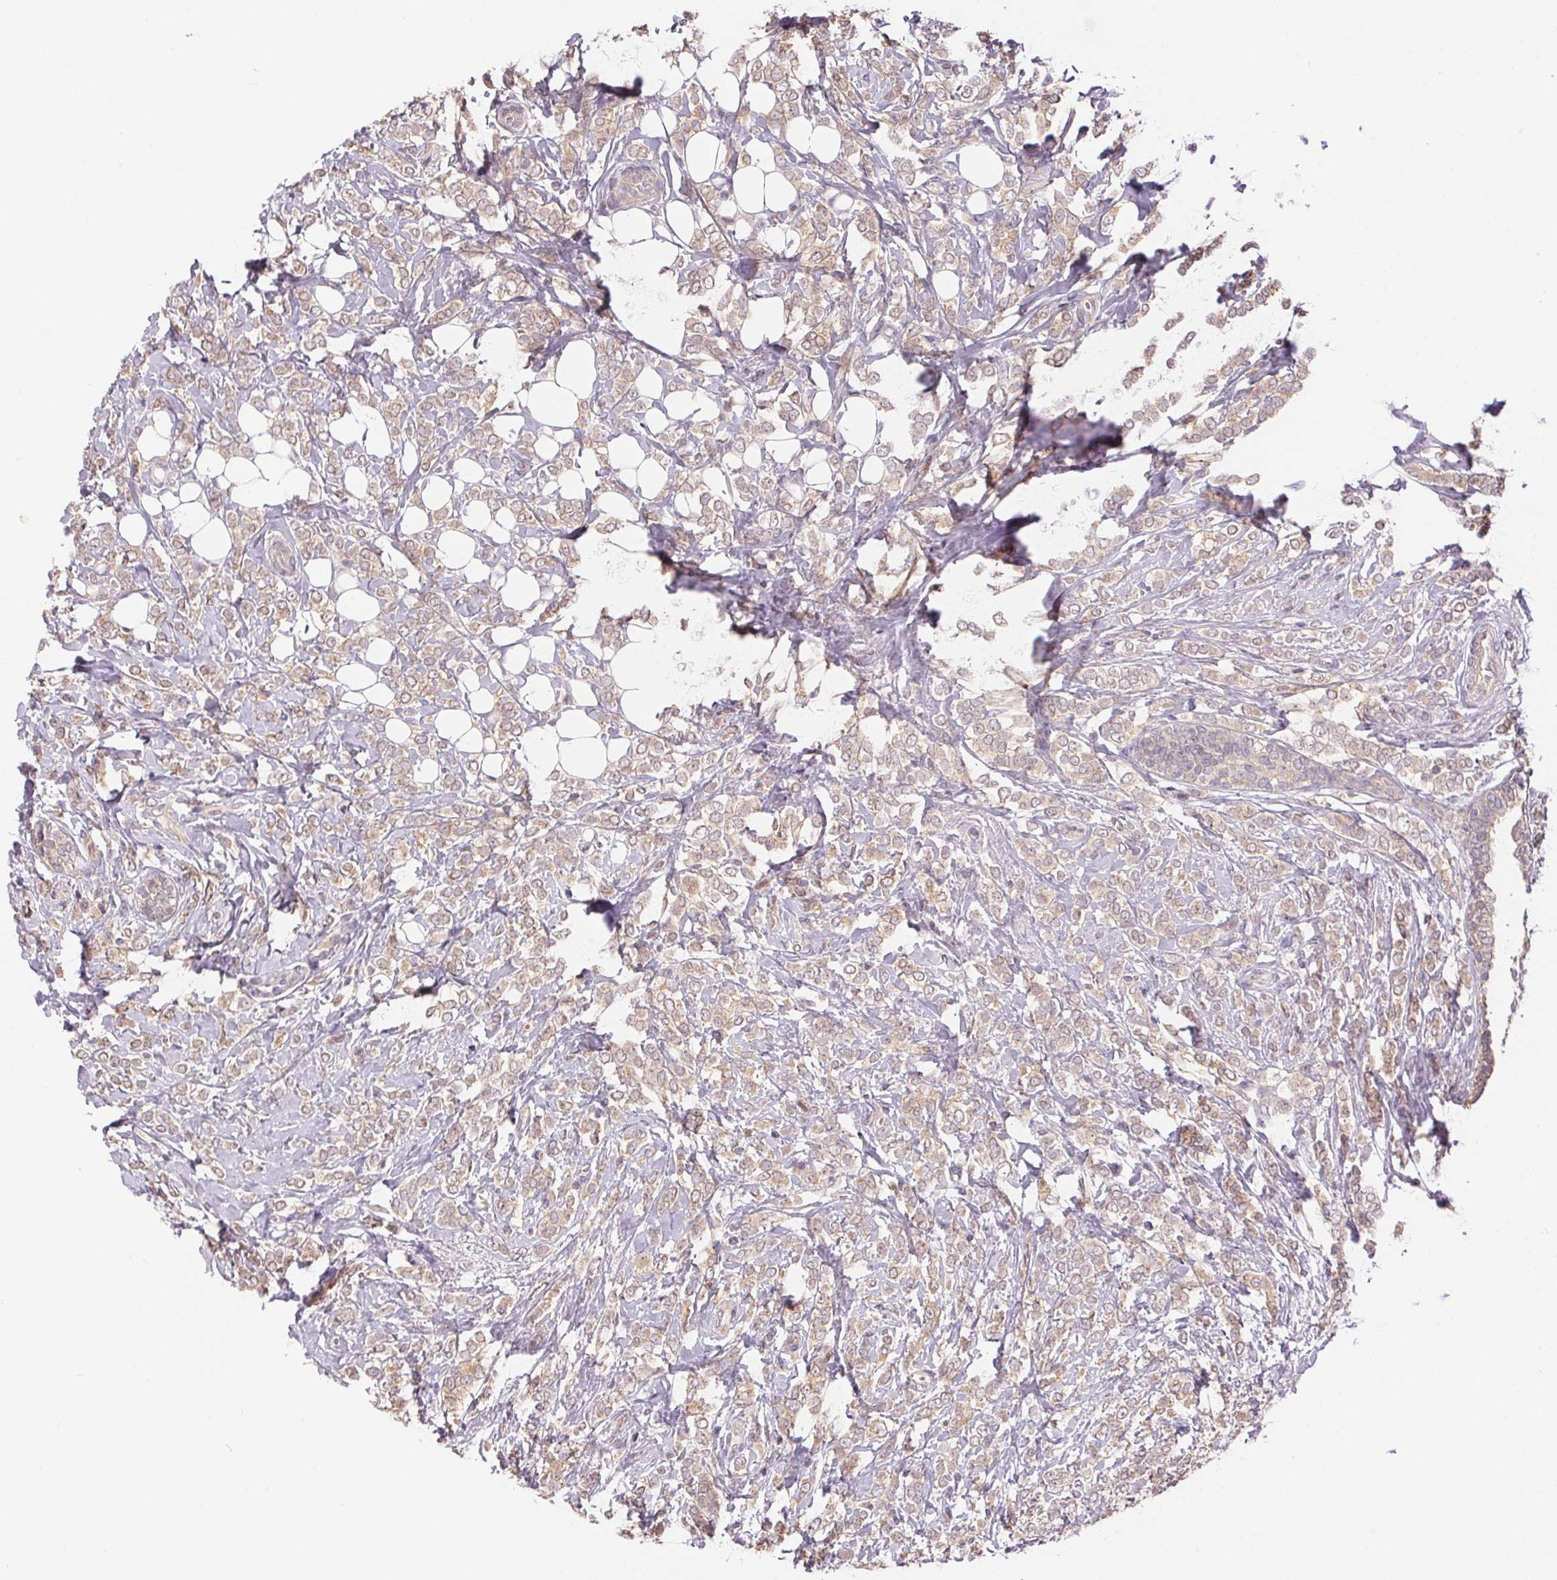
{"staining": {"intensity": "weak", "quantity": "25%-75%", "location": "cytoplasmic/membranous"}, "tissue": "breast cancer", "cell_type": "Tumor cells", "image_type": "cancer", "snomed": [{"axis": "morphology", "description": "Lobular carcinoma"}, {"axis": "topography", "description": "Breast"}], "caption": "A high-resolution image shows immunohistochemistry staining of breast lobular carcinoma, which displays weak cytoplasmic/membranous positivity in about 25%-75% of tumor cells.", "gene": "BNIP5", "patient": {"sex": "female", "age": 49}}